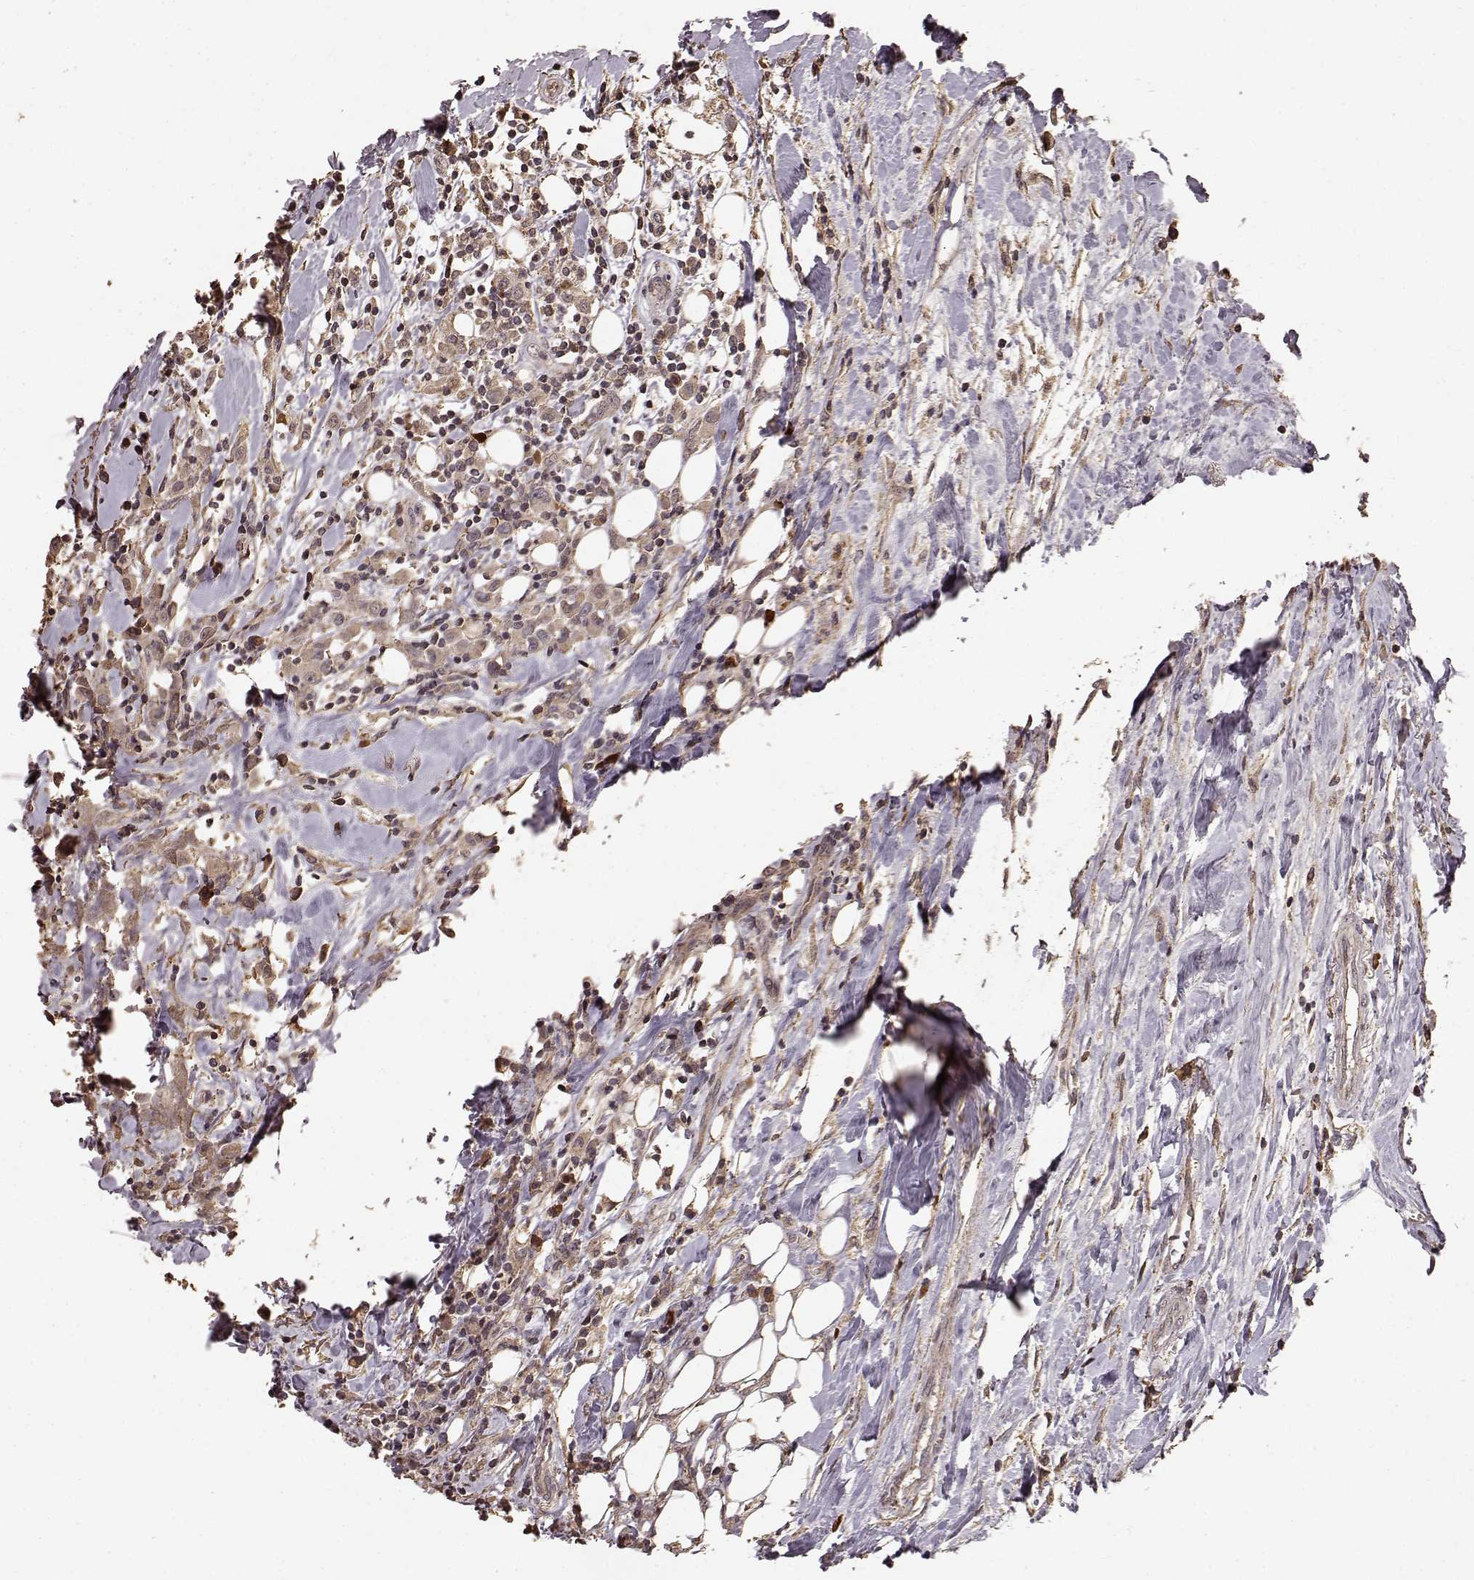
{"staining": {"intensity": "moderate", "quantity": ">75%", "location": "cytoplasmic/membranous"}, "tissue": "breast cancer", "cell_type": "Tumor cells", "image_type": "cancer", "snomed": [{"axis": "morphology", "description": "Duct carcinoma"}, {"axis": "topography", "description": "Breast"}], "caption": "An image of human breast cancer (invasive ductal carcinoma) stained for a protein shows moderate cytoplasmic/membranous brown staining in tumor cells.", "gene": "USP15", "patient": {"sex": "female", "age": 61}}